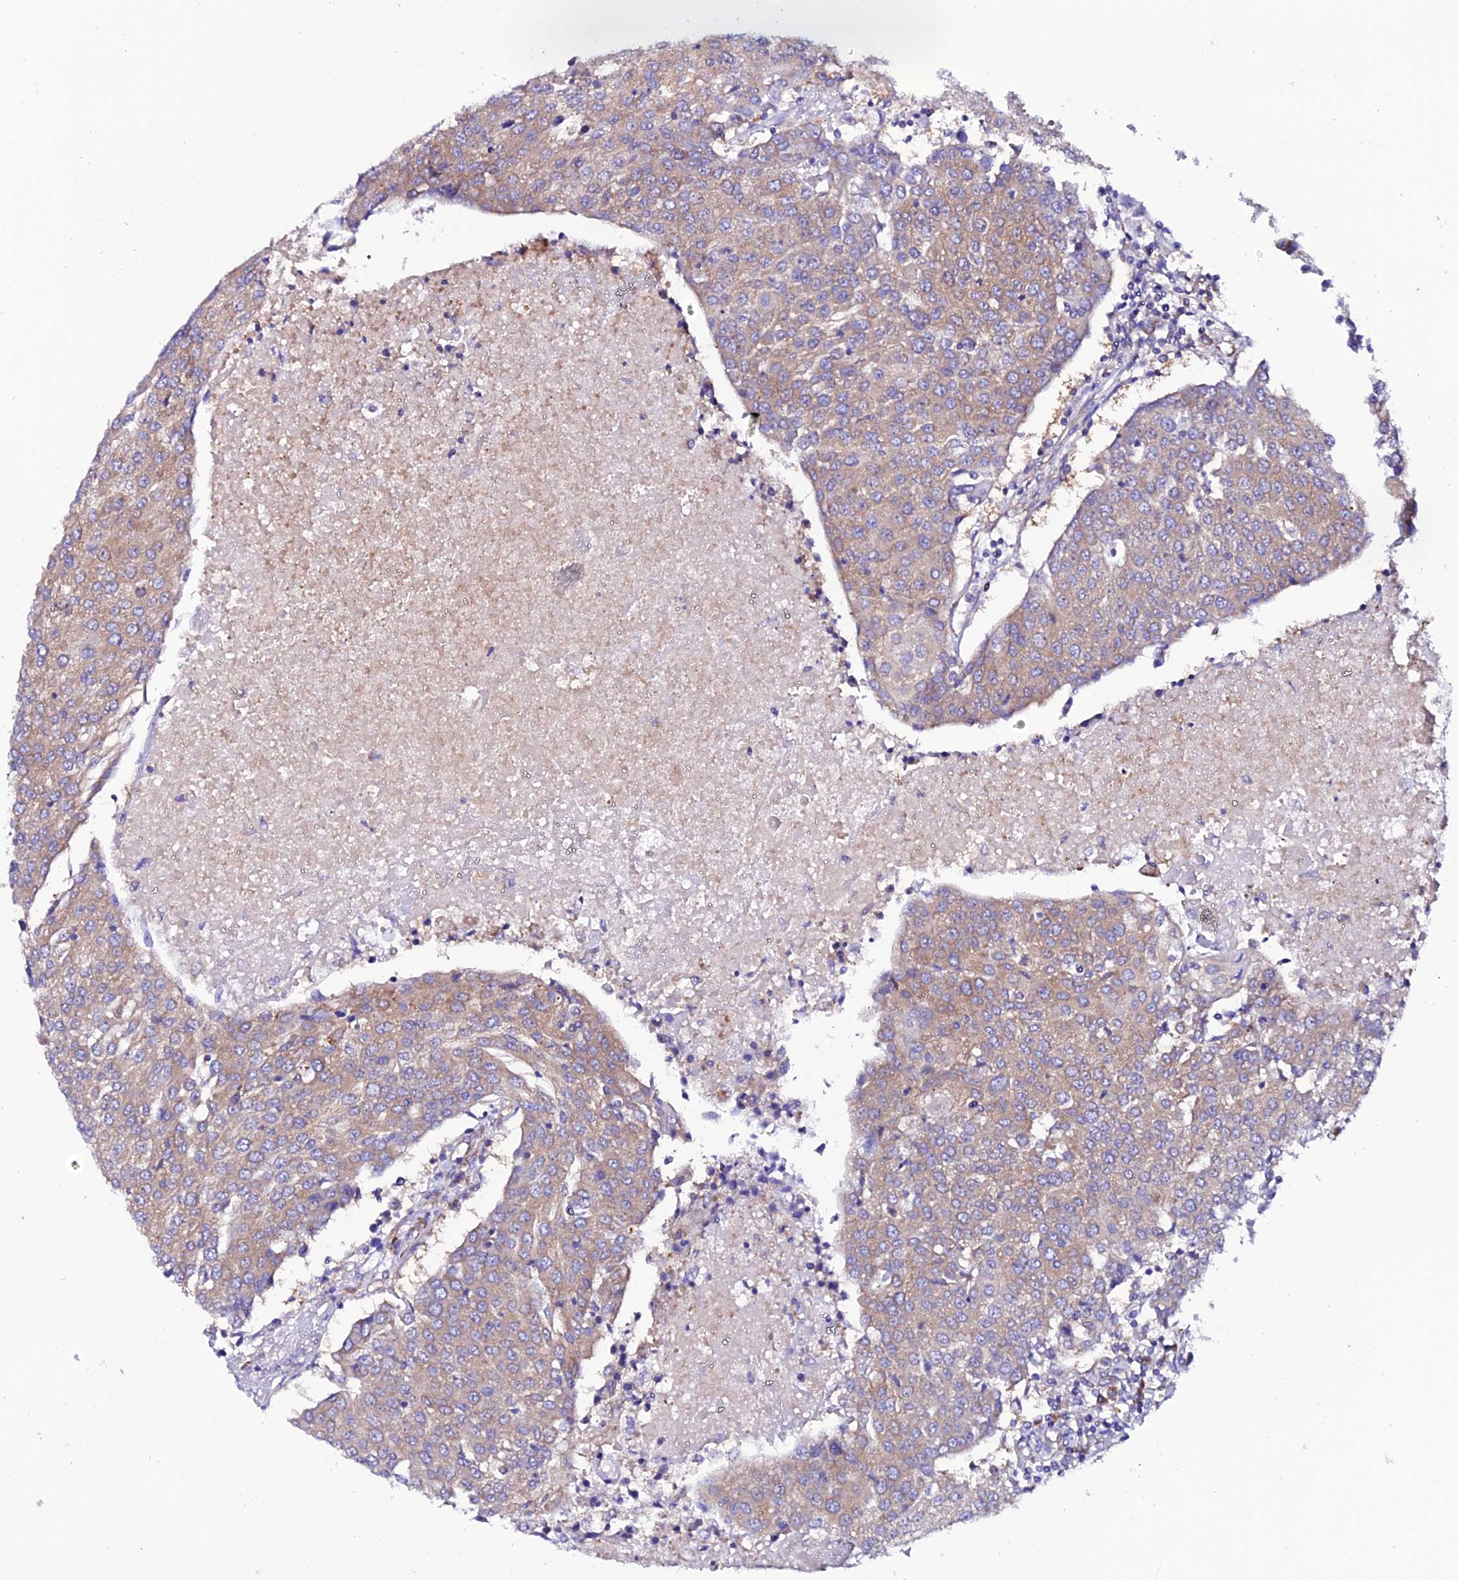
{"staining": {"intensity": "weak", "quantity": ">75%", "location": "cytoplasmic/membranous"}, "tissue": "urothelial cancer", "cell_type": "Tumor cells", "image_type": "cancer", "snomed": [{"axis": "morphology", "description": "Urothelial carcinoma, High grade"}, {"axis": "topography", "description": "Urinary bladder"}], "caption": "IHC of urothelial cancer displays low levels of weak cytoplasmic/membranous expression in about >75% of tumor cells. IHC stains the protein of interest in brown and the nuclei are stained blue.", "gene": "EEF1G", "patient": {"sex": "female", "age": 85}}